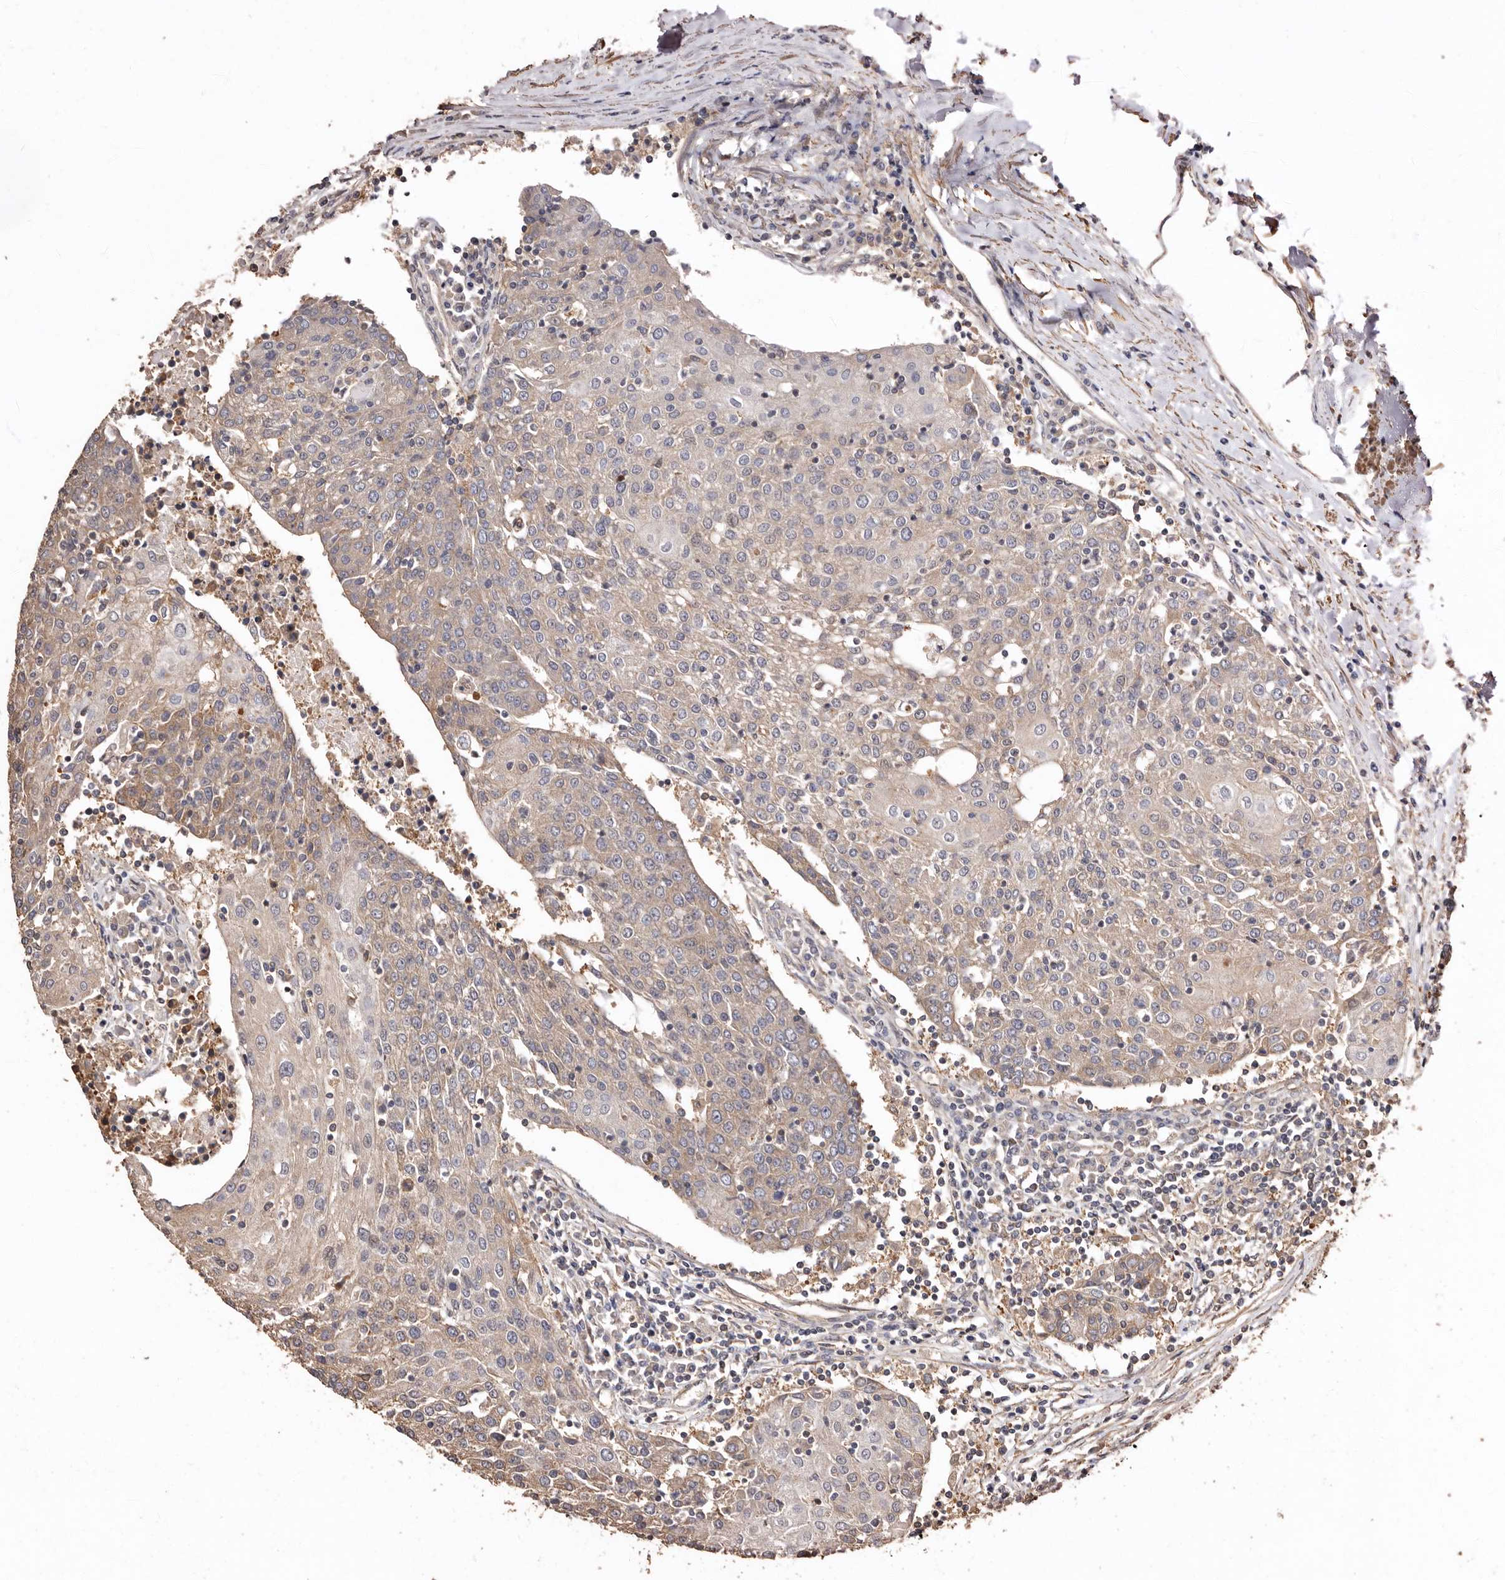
{"staining": {"intensity": "weak", "quantity": "<25%", "location": "cytoplasmic/membranous"}, "tissue": "urothelial cancer", "cell_type": "Tumor cells", "image_type": "cancer", "snomed": [{"axis": "morphology", "description": "Urothelial carcinoma, High grade"}, {"axis": "topography", "description": "Urinary bladder"}], "caption": "Tumor cells are negative for brown protein staining in urothelial cancer. (Immunohistochemistry, brightfield microscopy, high magnification).", "gene": "COQ8B", "patient": {"sex": "female", "age": 85}}